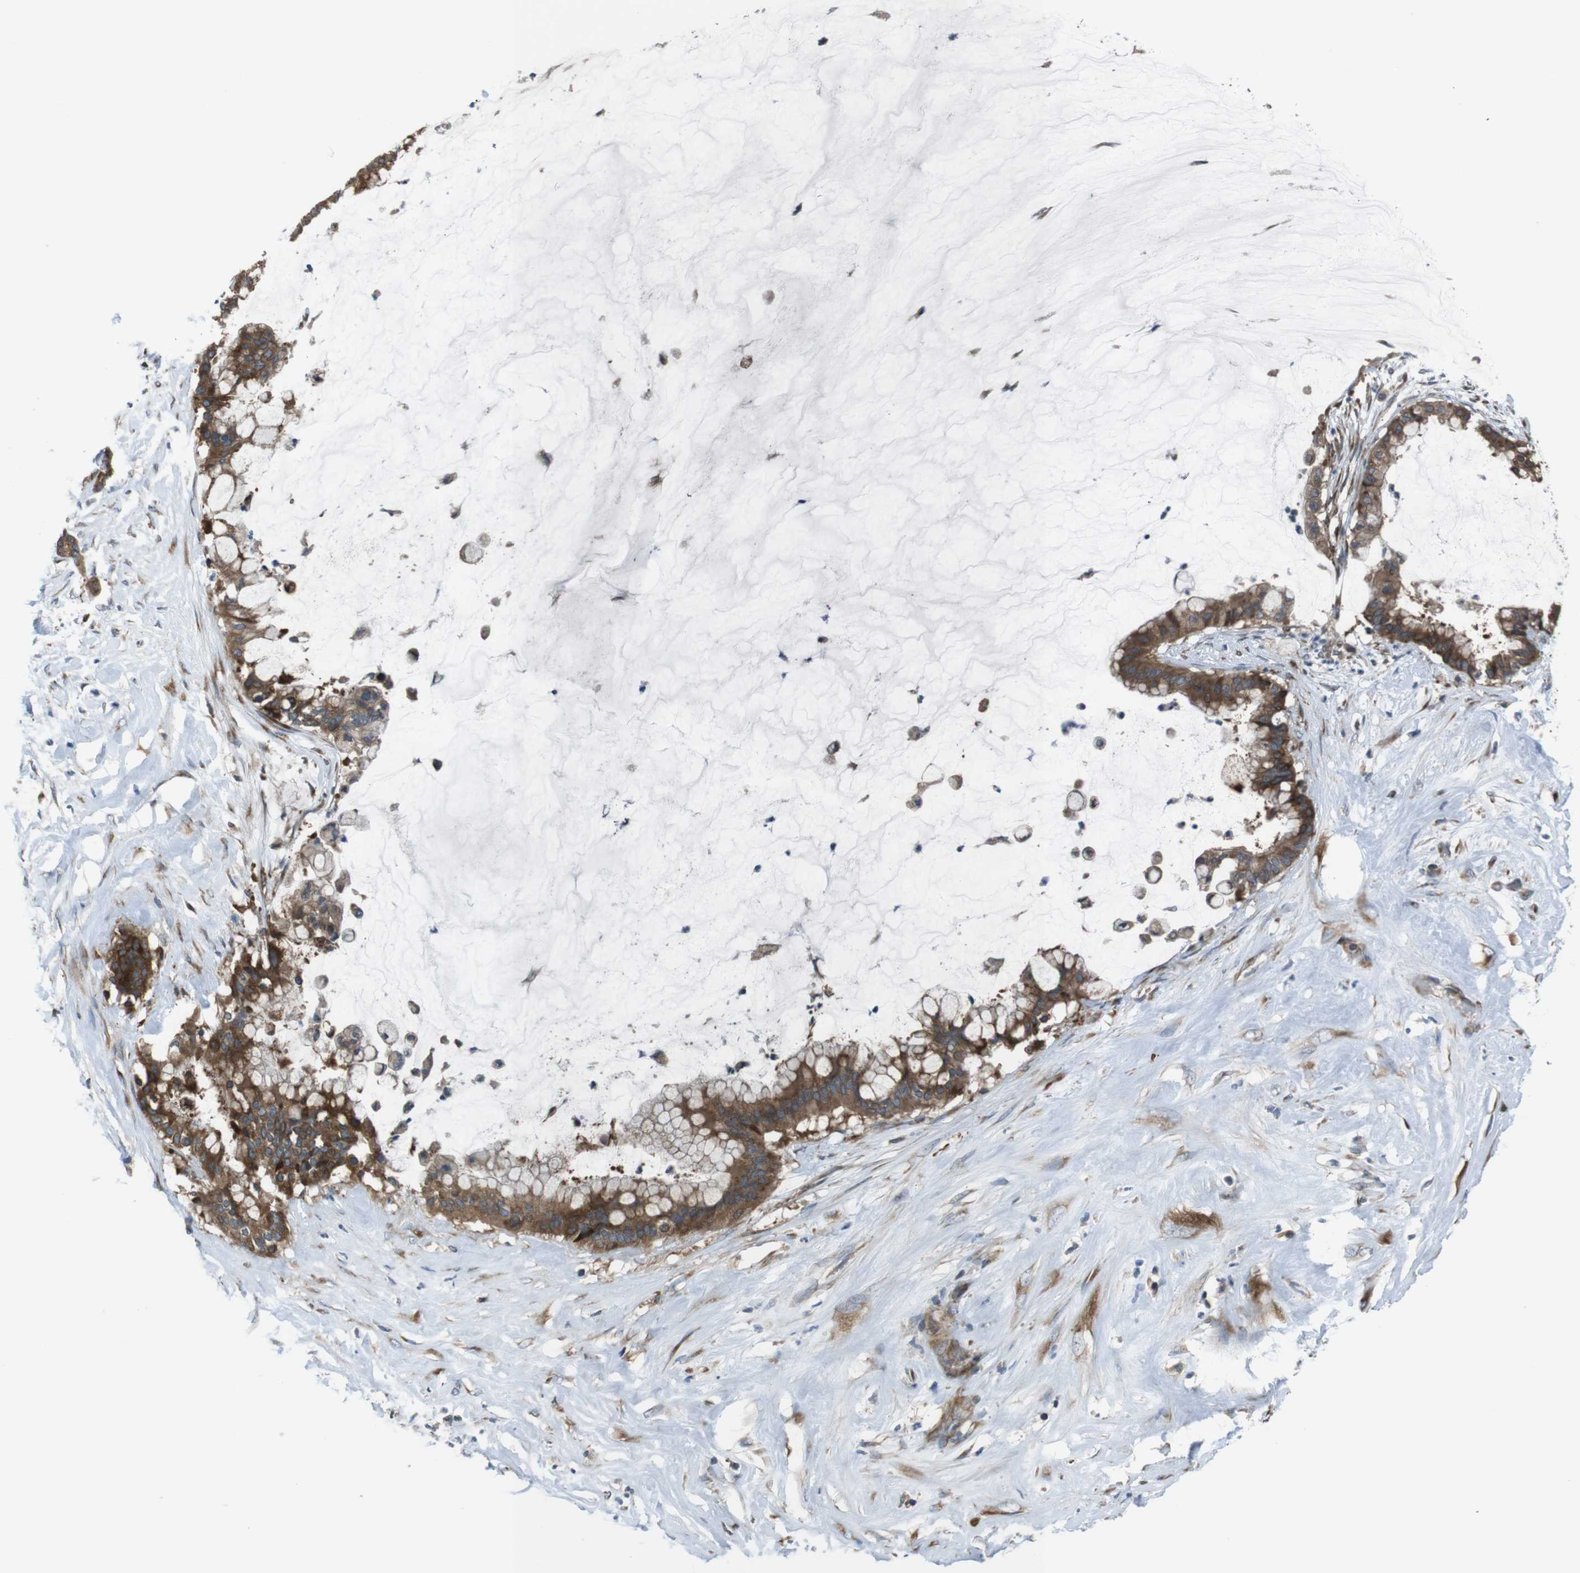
{"staining": {"intensity": "moderate", "quantity": ">75%", "location": "cytoplasmic/membranous"}, "tissue": "pancreatic cancer", "cell_type": "Tumor cells", "image_type": "cancer", "snomed": [{"axis": "morphology", "description": "Adenocarcinoma, NOS"}, {"axis": "topography", "description": "Pancreas"}], "caption": "A photomicrograph showing moderate cytoplasmic/membranous expression in about >75% of tumor cells in pancreatic cancer, as visualized by brown immunohistochemical staining.", "gene": "SSR3", "patient": {"sex": "male", "age": 41}}